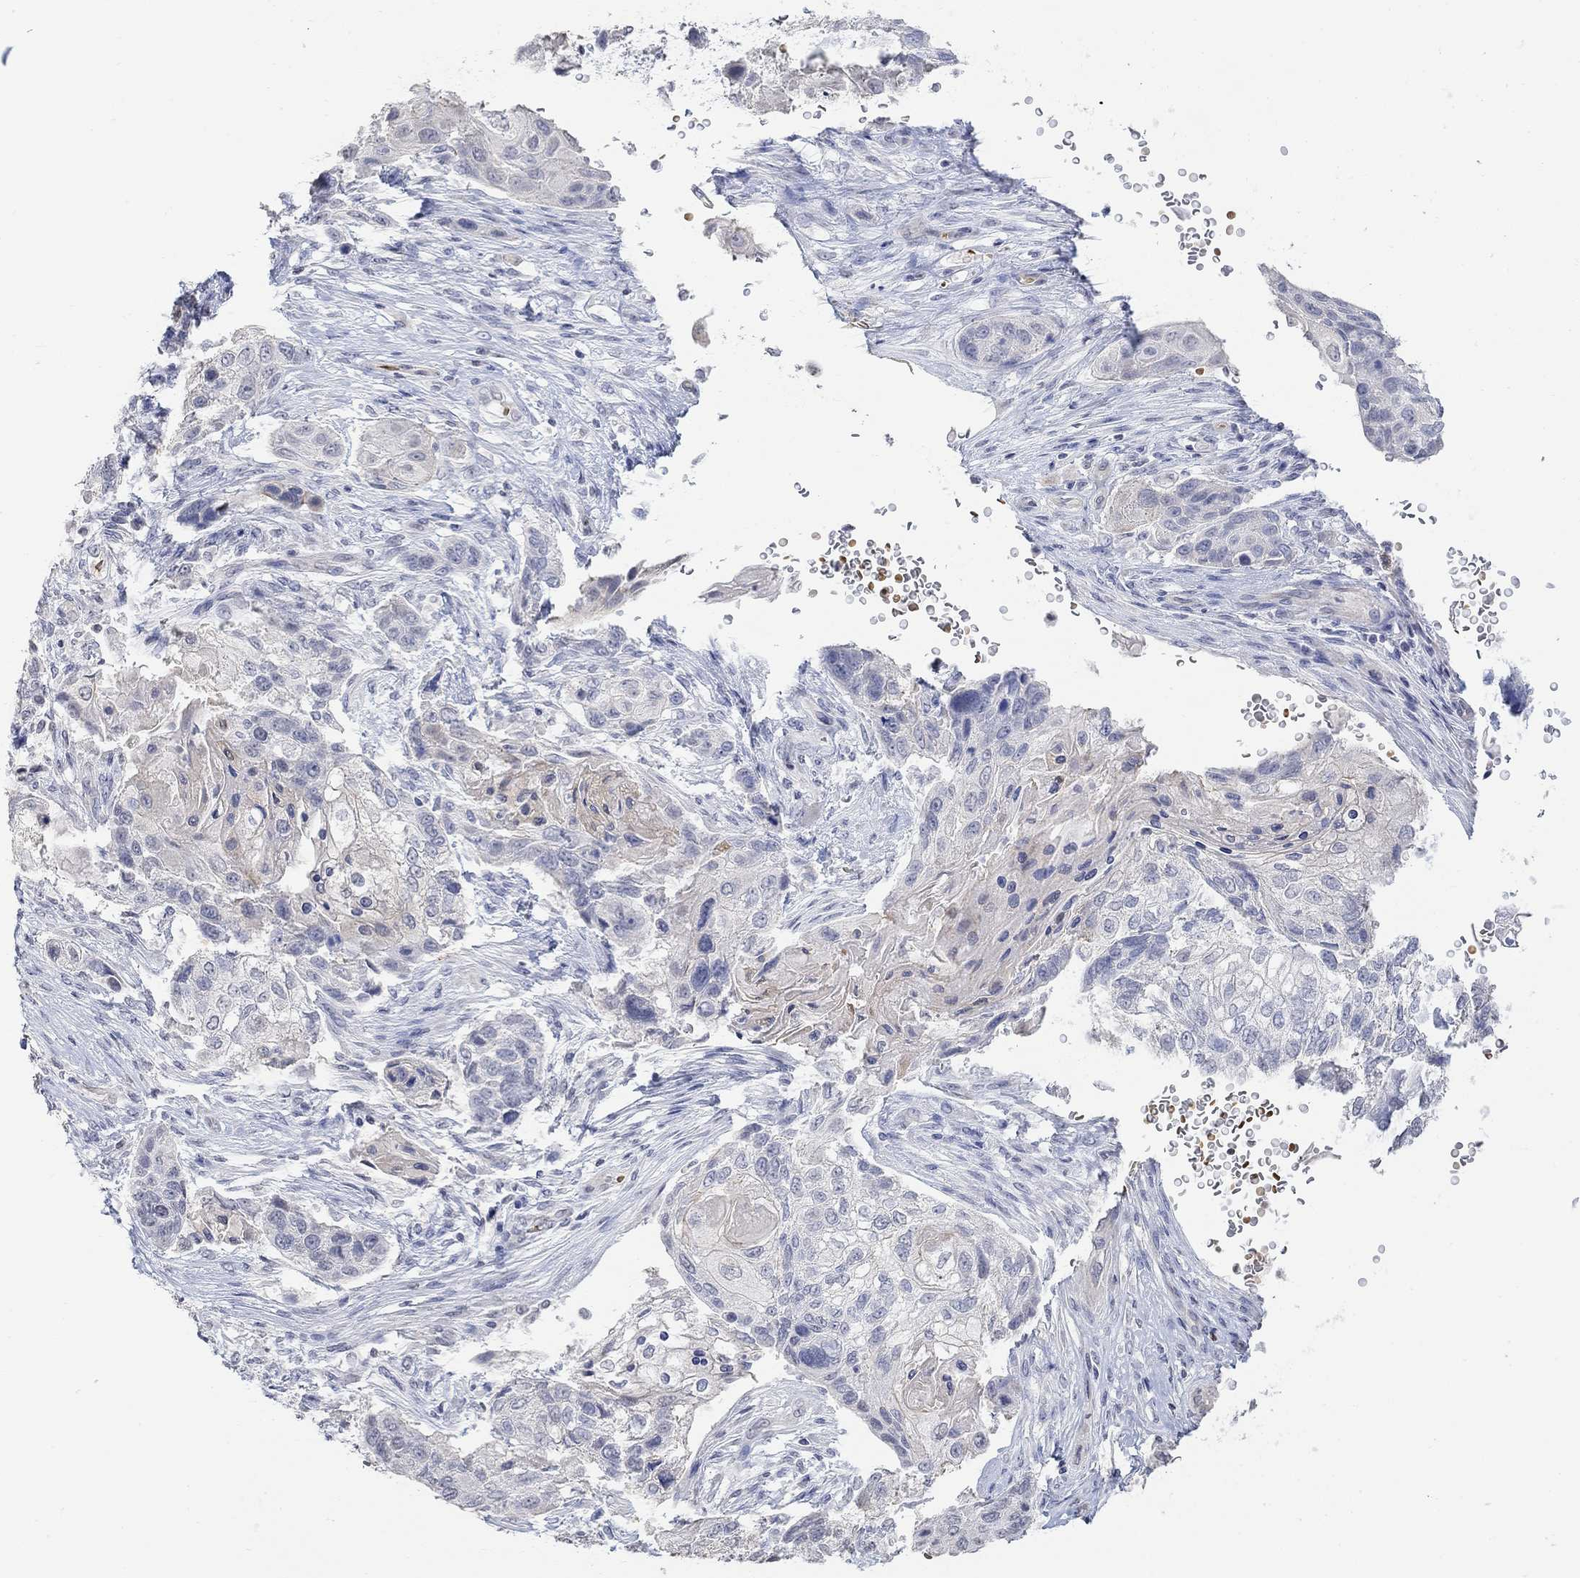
{"staining": {"intensity": "negative", "quantity": "none", "location": "none"}, "tissue": "lung cancer", "cell_type": "Tumor cells", "image_type": "cancer", "snomed": [{"axis": "morphology", "description": "Normal tissue, NOS"}, {"axis": "morphology", "description": "Squamous cell carcinoma, NOS"}, {"axis": "topography", "description": "Bronchus"}, {"axis": "topography", "description": "Lung"}], "caption": "The histopathology image displays no staining of tumor cells in lung cancer (squamous cell carcinoma).", "gene": "TMEM255A", "patient": {"sex": "male", "age": 69}}